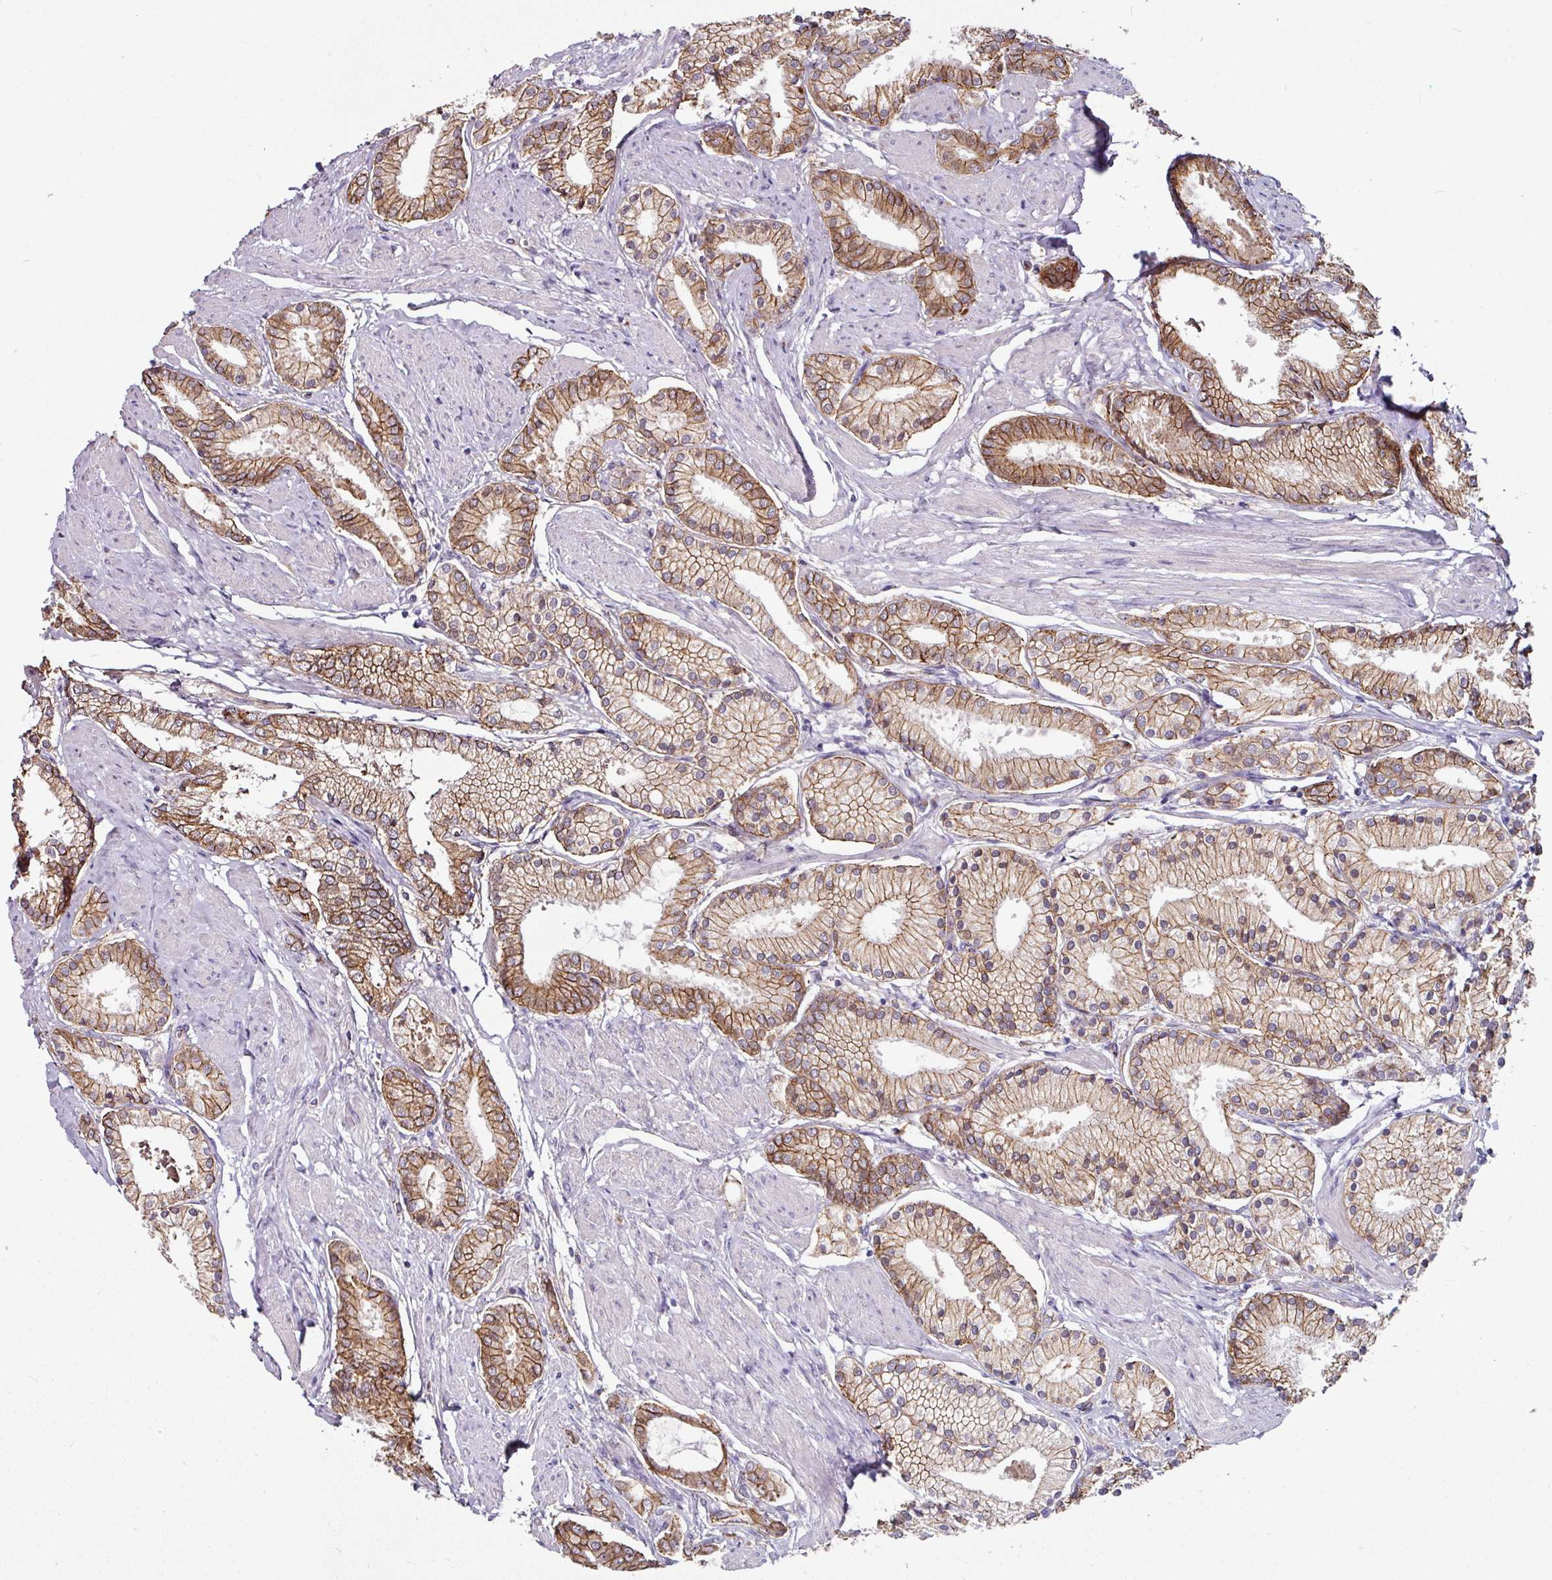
{"staining": {"intensity": "moderate", "quantity": ">75%", "location": "cytoplasmic/membranous"}, "tissue": "prostate cancer", "cell_type": "Tumor cells", "image_type": "cancer", "snomed": [{"axis": "morphology", "description": "Adenocarcinoma, High grade"}, {"axis": "topography", "description": "Prostate and seminal vesicle, NOS"}], "caption": "Protein staining of prostate cancer (adenocarcinoma (high-grade)) tissue exhibits moderate cytoplasmic/membranous expression in approximately >75% of tumor cells.", "gene": "JUP", "patient": {"sex": "male", "age": 64}}